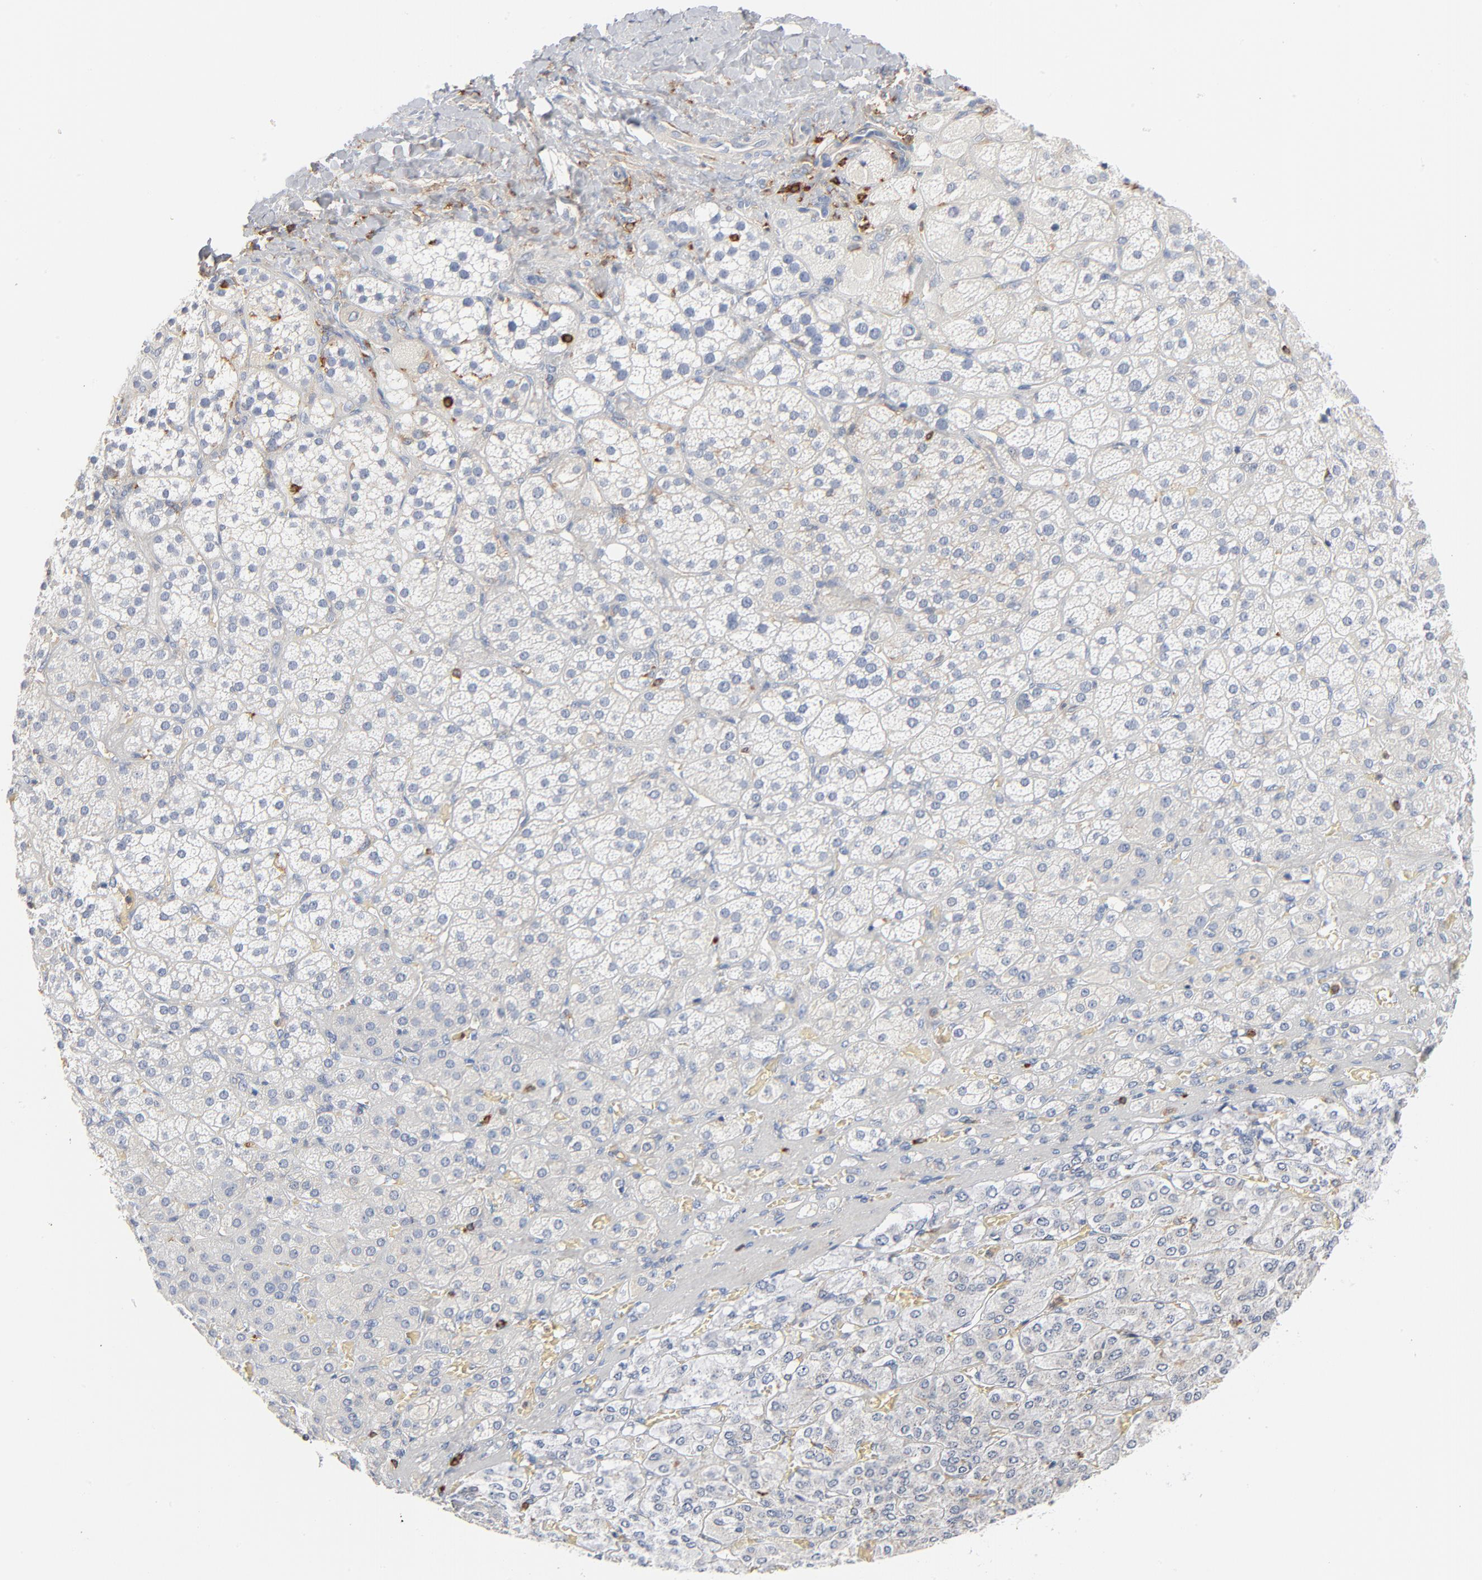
{"staining": {"intensity": "negative", "quantity": "none", "location": "none"}, "tissue": "adrenal gland", "cell_type": "Glandular cells", "image_type": "normal", "snomed": [{"axis": "morphology", "description": "Normal tissue, NOS"}, {"axis": "topography", "description": "Adrenal gland"}], "caption": "There is no significant expression in glandular cells of adrenal gland. (DAB (3,3'-diaminobenzidine) IHC, high magnification).", "gene": "SH3KBP1", "patient": {"sex": "female", "age": 71}}